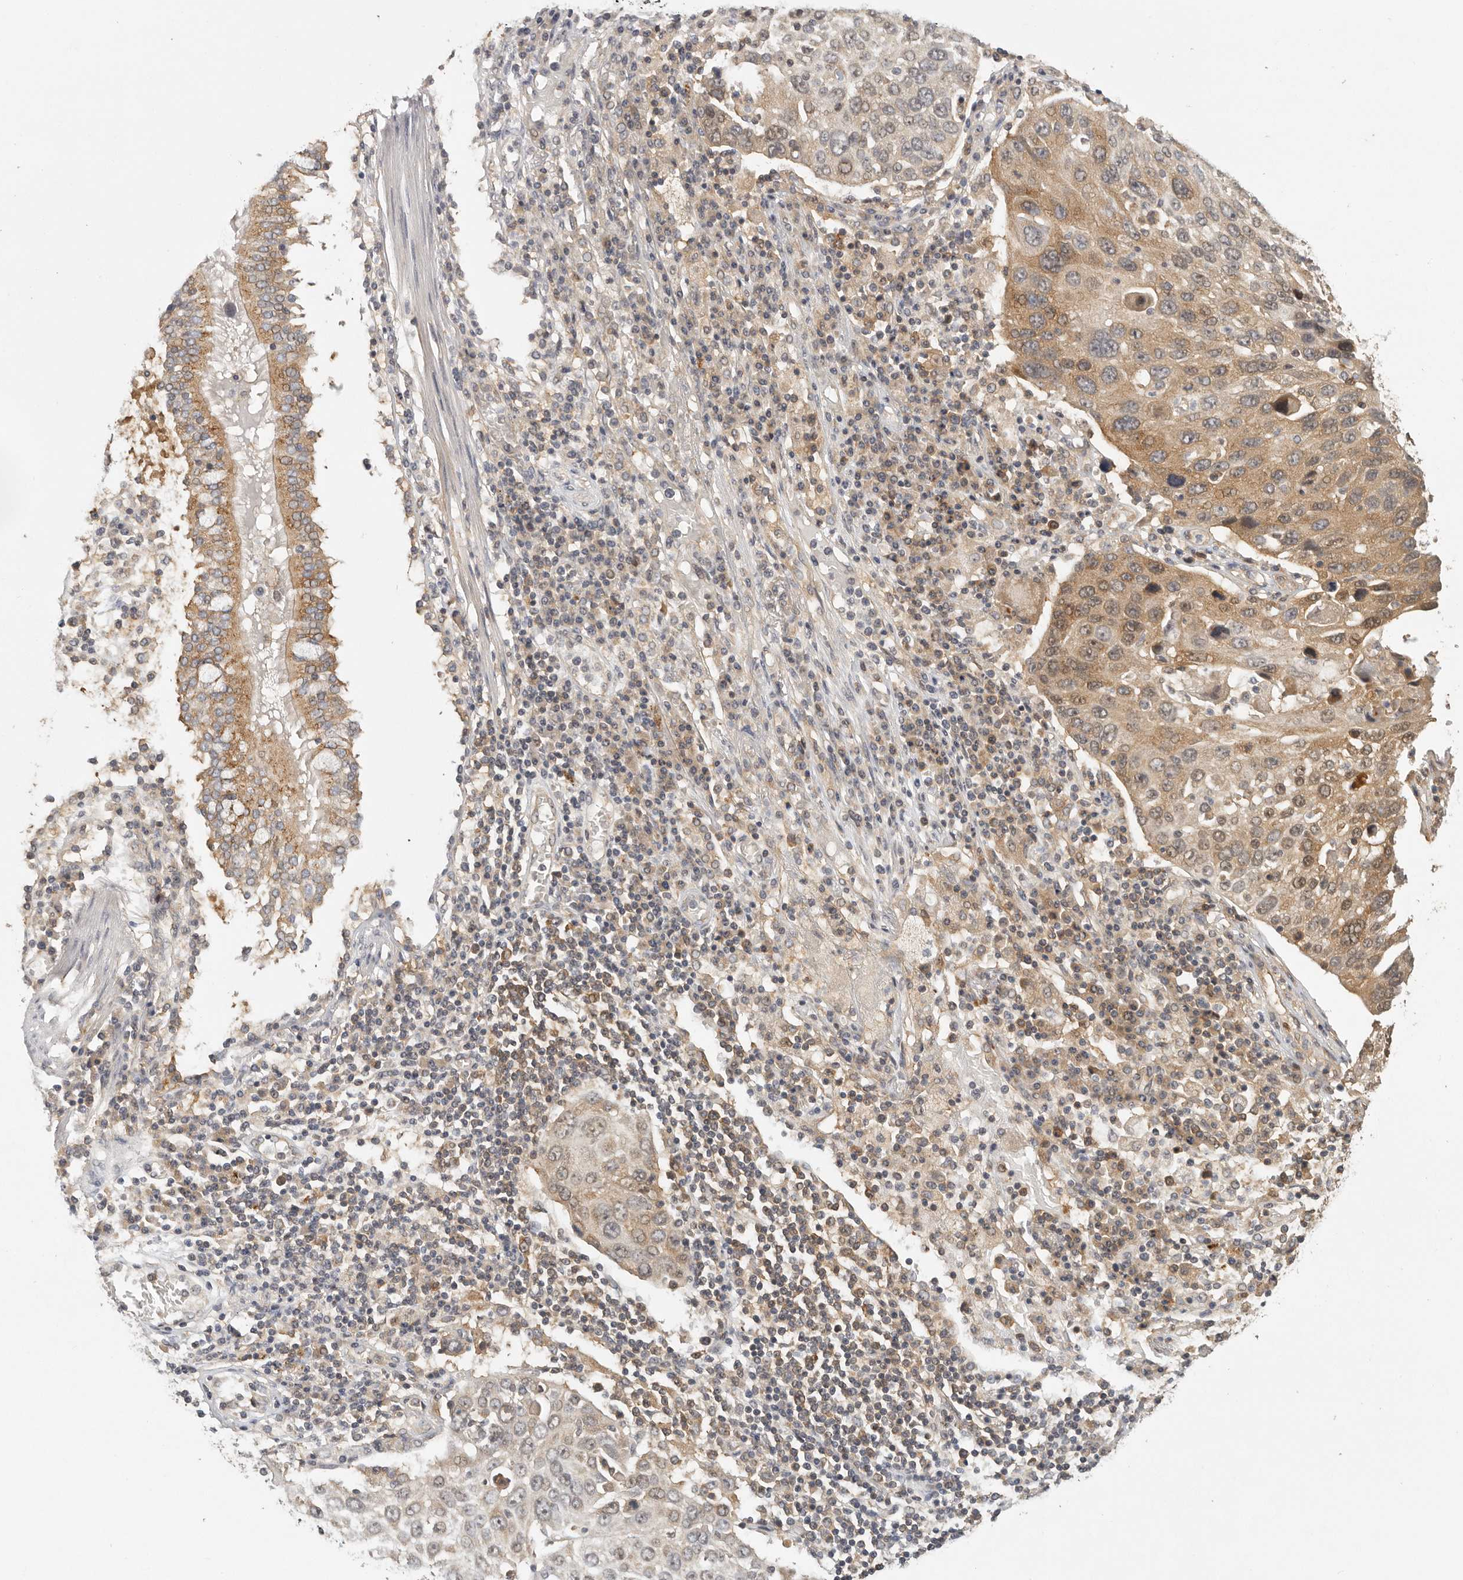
{"staining": {"intensity": "moderate", "quantity": "25%-75%", "location": "cytoplasmic/membranous,nuclear"}, "tissue": "lung cancer", "cell_type": "Tumor cells", "image_type": "cancer", "snomed": [{"axis": "morphology", "description": "Squamous cell carcinoma, NOS"}, {"axis": "topography", "description": "Lung"}], "caption": "Lung cancer tissue demonstrates moderate cytoplasmic/membranous and nuclear expression in approximately 25%-75% of tumor cells, visualized by immunohistochemistry.", "gene": "CCT8", "patient": {"sex": "male", "age": 65}}